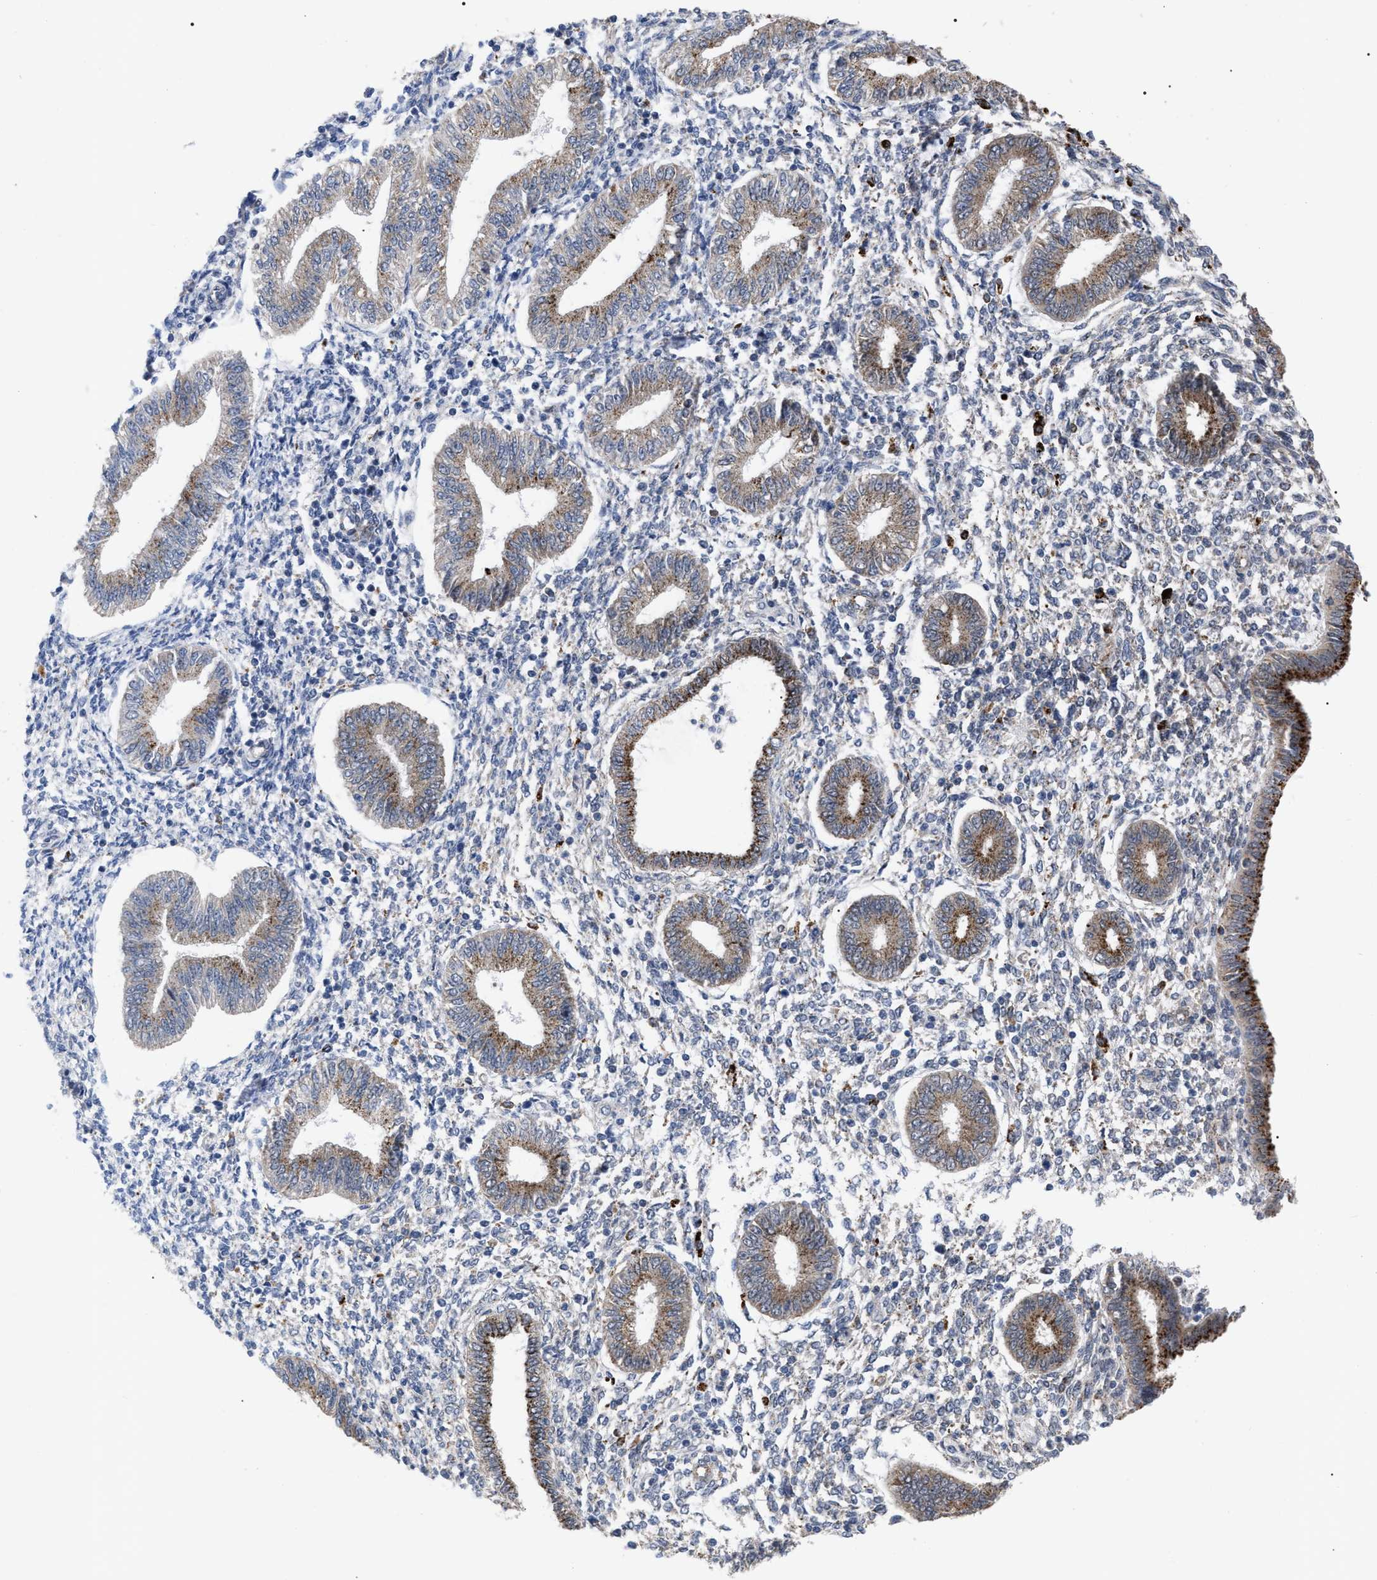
{"staining": {"intensity": "negative", "quantity": "none", "location": "none"}, "tissue": "endometrium", "cell_type": "Cells in endometrial stroma", "image_type": "normal", "snomed": [{"axis": "morphology", "description": "Normal tissue, NOS"}, {"axis": "topography", "description": "Endometrium"}], "caption": "The histopathology image reveals no significant positivity in cells in endometrial stroma of endometrium. (DAB immunohistochemistry (IHC) visualized using brightfield microscopy, high magnification).", "gene": "UPF1", "patient": {"sex": "female", "age": 50}}